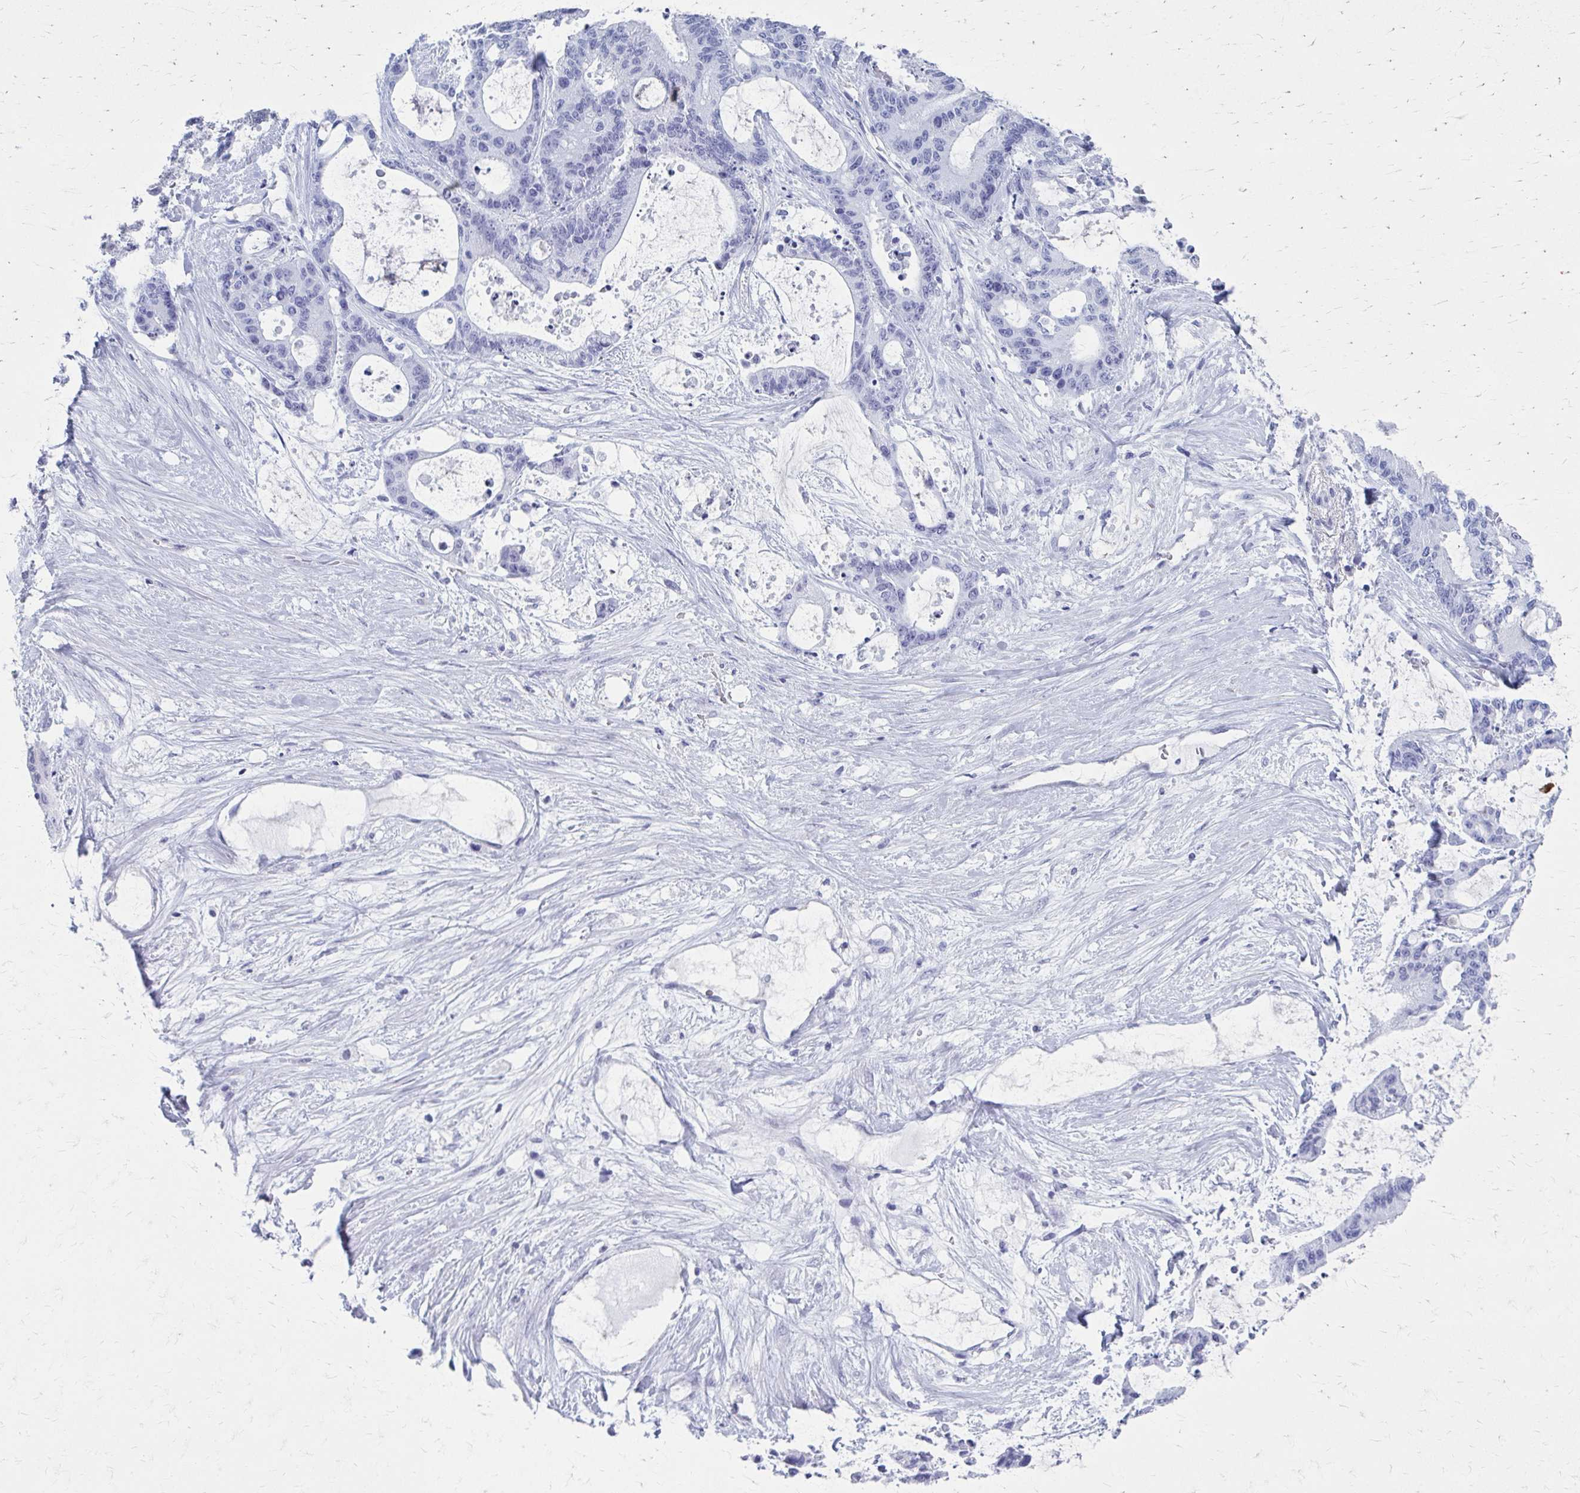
{"staining": {"intensity": "negative", "quantity": "none", "location": "none"}, "tissue": "liver cancer", "cell_type": "Tumor cells", "image_type": "cancer", "snomed": [{"axis": "morphology", "description": "Normal tissue, NOS"}, {"axis": "morphology", "description": "Cholangiocarcinoma"}, {"axis": "topography", "description": "Liver"}, {"axis": "topography", "description": "Peripheral nerve tissue"}], "caption": "Histopathology image shows no protein expression in tumor cells of cholangiocarcinoma (liver) tissue. (DAB (3,3'-diaminobenzidine) immunohistochemistry, high magnification).", "gene": "CELF5", "patient": {"sex": "female", "age": 73}}